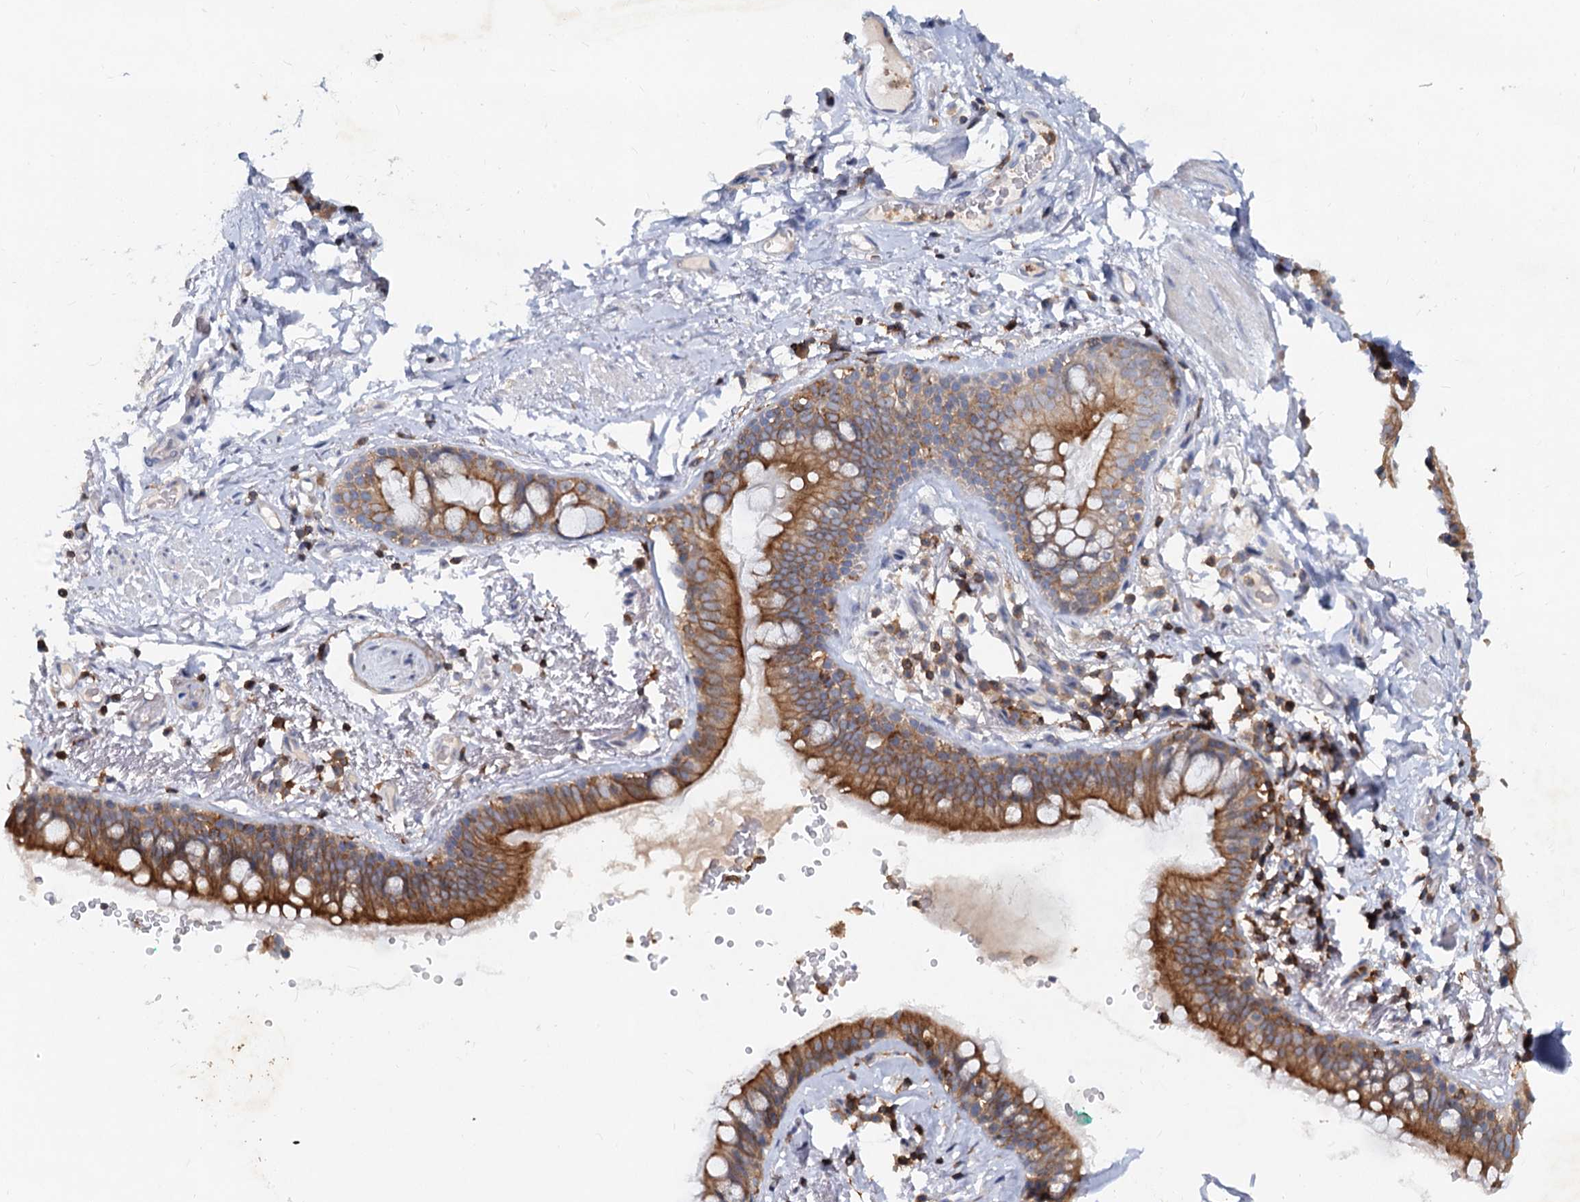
{"staining": {"intensity": "negative", "quantity": "none", "location": "none"}, "tissue": "adipose tissue", "cell_type": "Adipocytes", "image_type": "normal", "snomed": [{"axis": "morphology", "description": "Normal tissue, NOS"}, {"axis": "topography", "description": "Lymph node"}, {"axis": "topography", "description": "Bronchus"}], "caption": "IHC image of benign adipose tissue stained for a protein (brown), which demonstrates no staining in adipocytes. (Stains: DAB IHC with hematoxylin counter stain, Microscopy: brightfield microscopy at high magnification).", "gene": "LRCH4", "patient": {"sex": "male", "age": 63}}